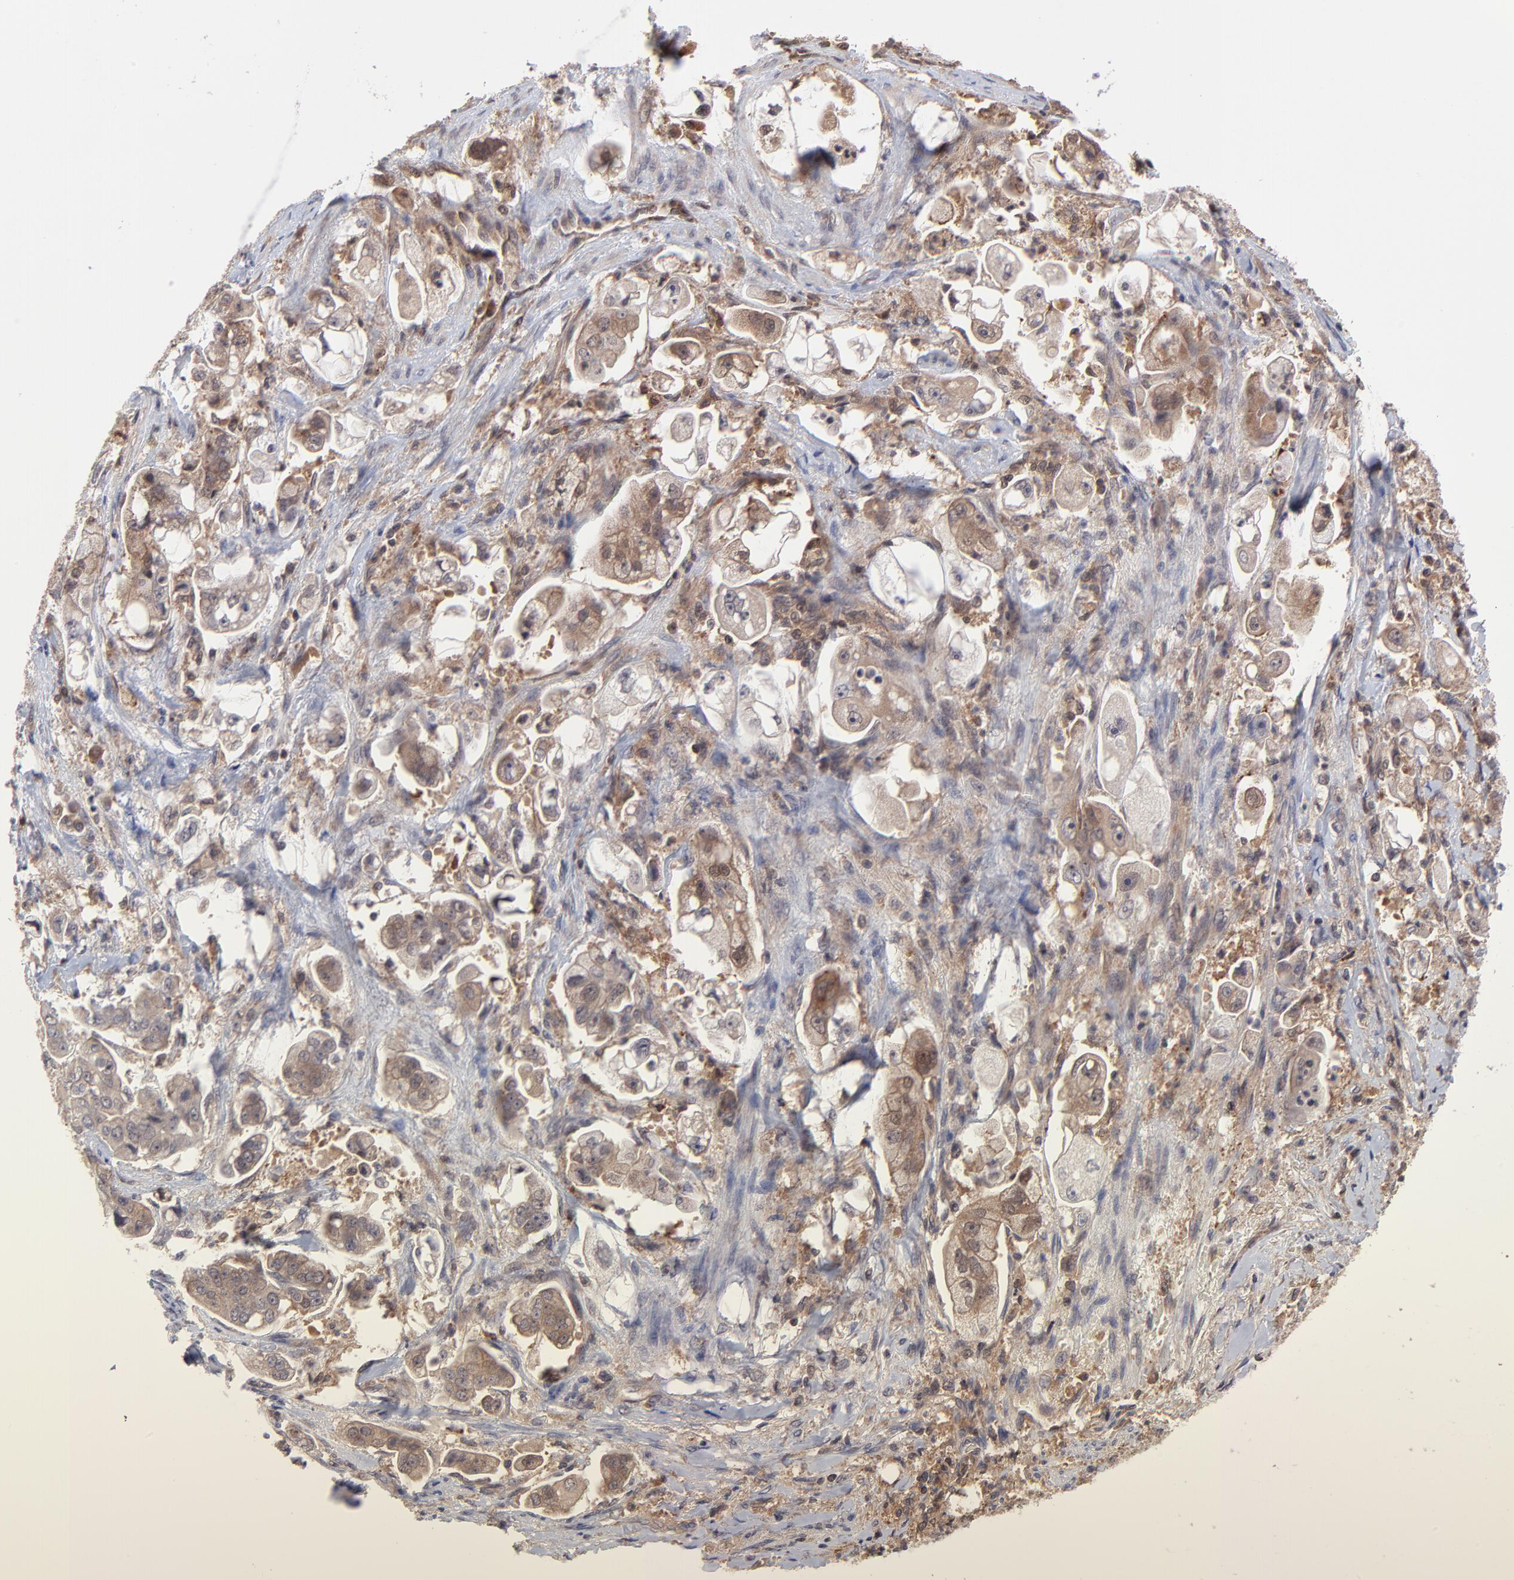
{"staining": {"intensity": "moderate", "quantity": ">75%", "location": "cytoplasmic/membranous"}, "tissue": "stomach cancer", "cell_type": "Tumor cells", "image_type": "cancer", "snomed": [{"axis": "morphology", "description": "Adenocarcinoma, NOS"}, {"axis": "topography", "description": "Stomach"}], "caption": "The immunohistochemical stain shows moderate cytoplasmic/membranous positivity in tumor cells of stomach cancer tissue.", "gene": "UBE2L6", "patient": {"sex": "male", "age": 62}}